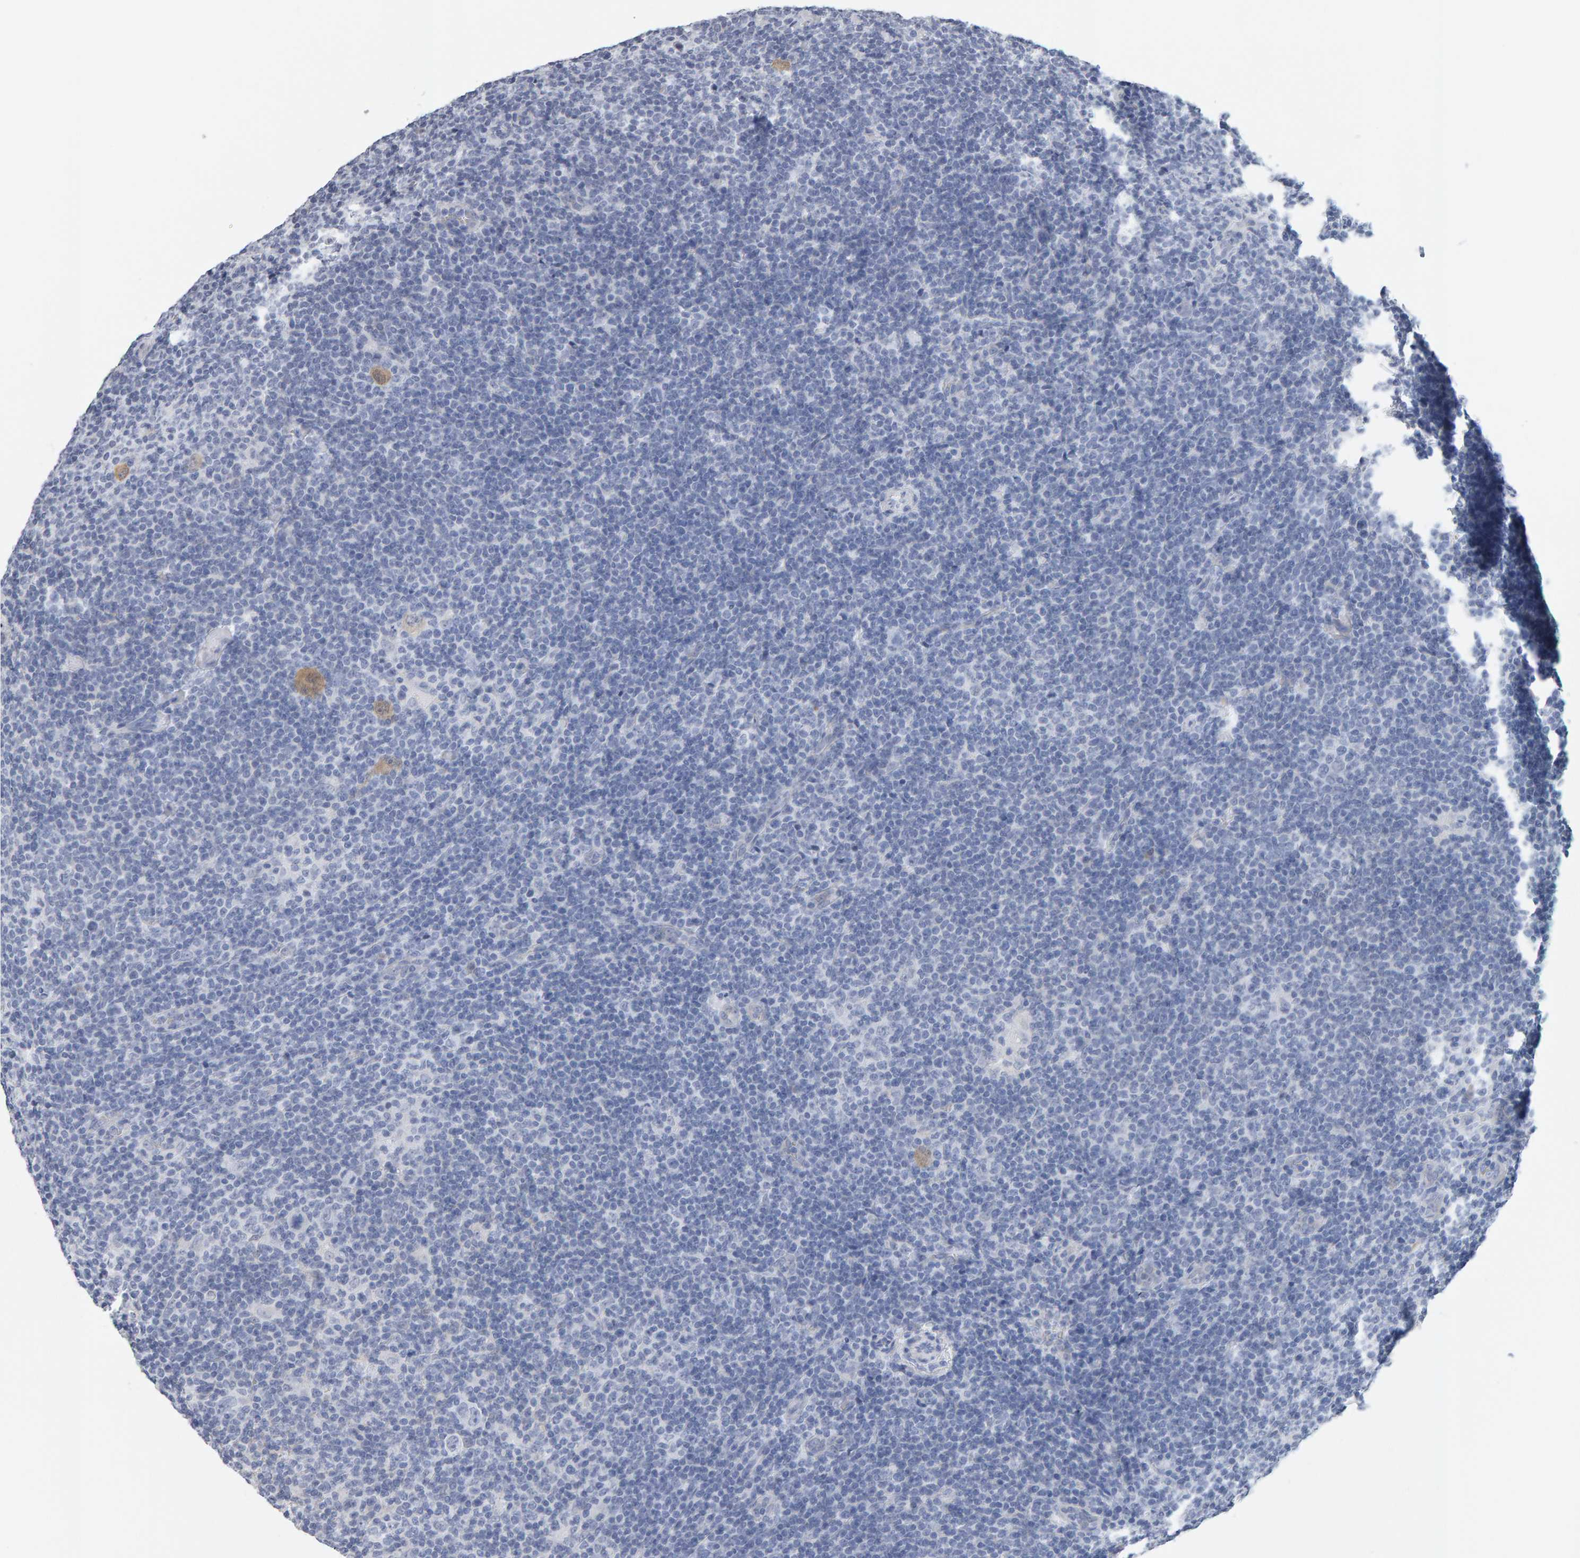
{"staining": {"intensity": "moderate", "quantity": "<25%", "location": "cytoplasmic/membranous"}, "tissue": "lymphoma", "cell_type": "Tumor cells", "image_type": "cancer", "snomed": [{"axis": "morphology", "description": "Hodgkin's disease, NOS"}, {"axis": "topography", "description": "Lymph node"}], "caption": "This is an image of immunohistochemistry (IHC) staining of Hodgkin's disease, which shows moderate staining in the cytoplasmic/membranous of tumor cells.", "gene": "CTH", "patient": {"sex": "female", "age": 57}}